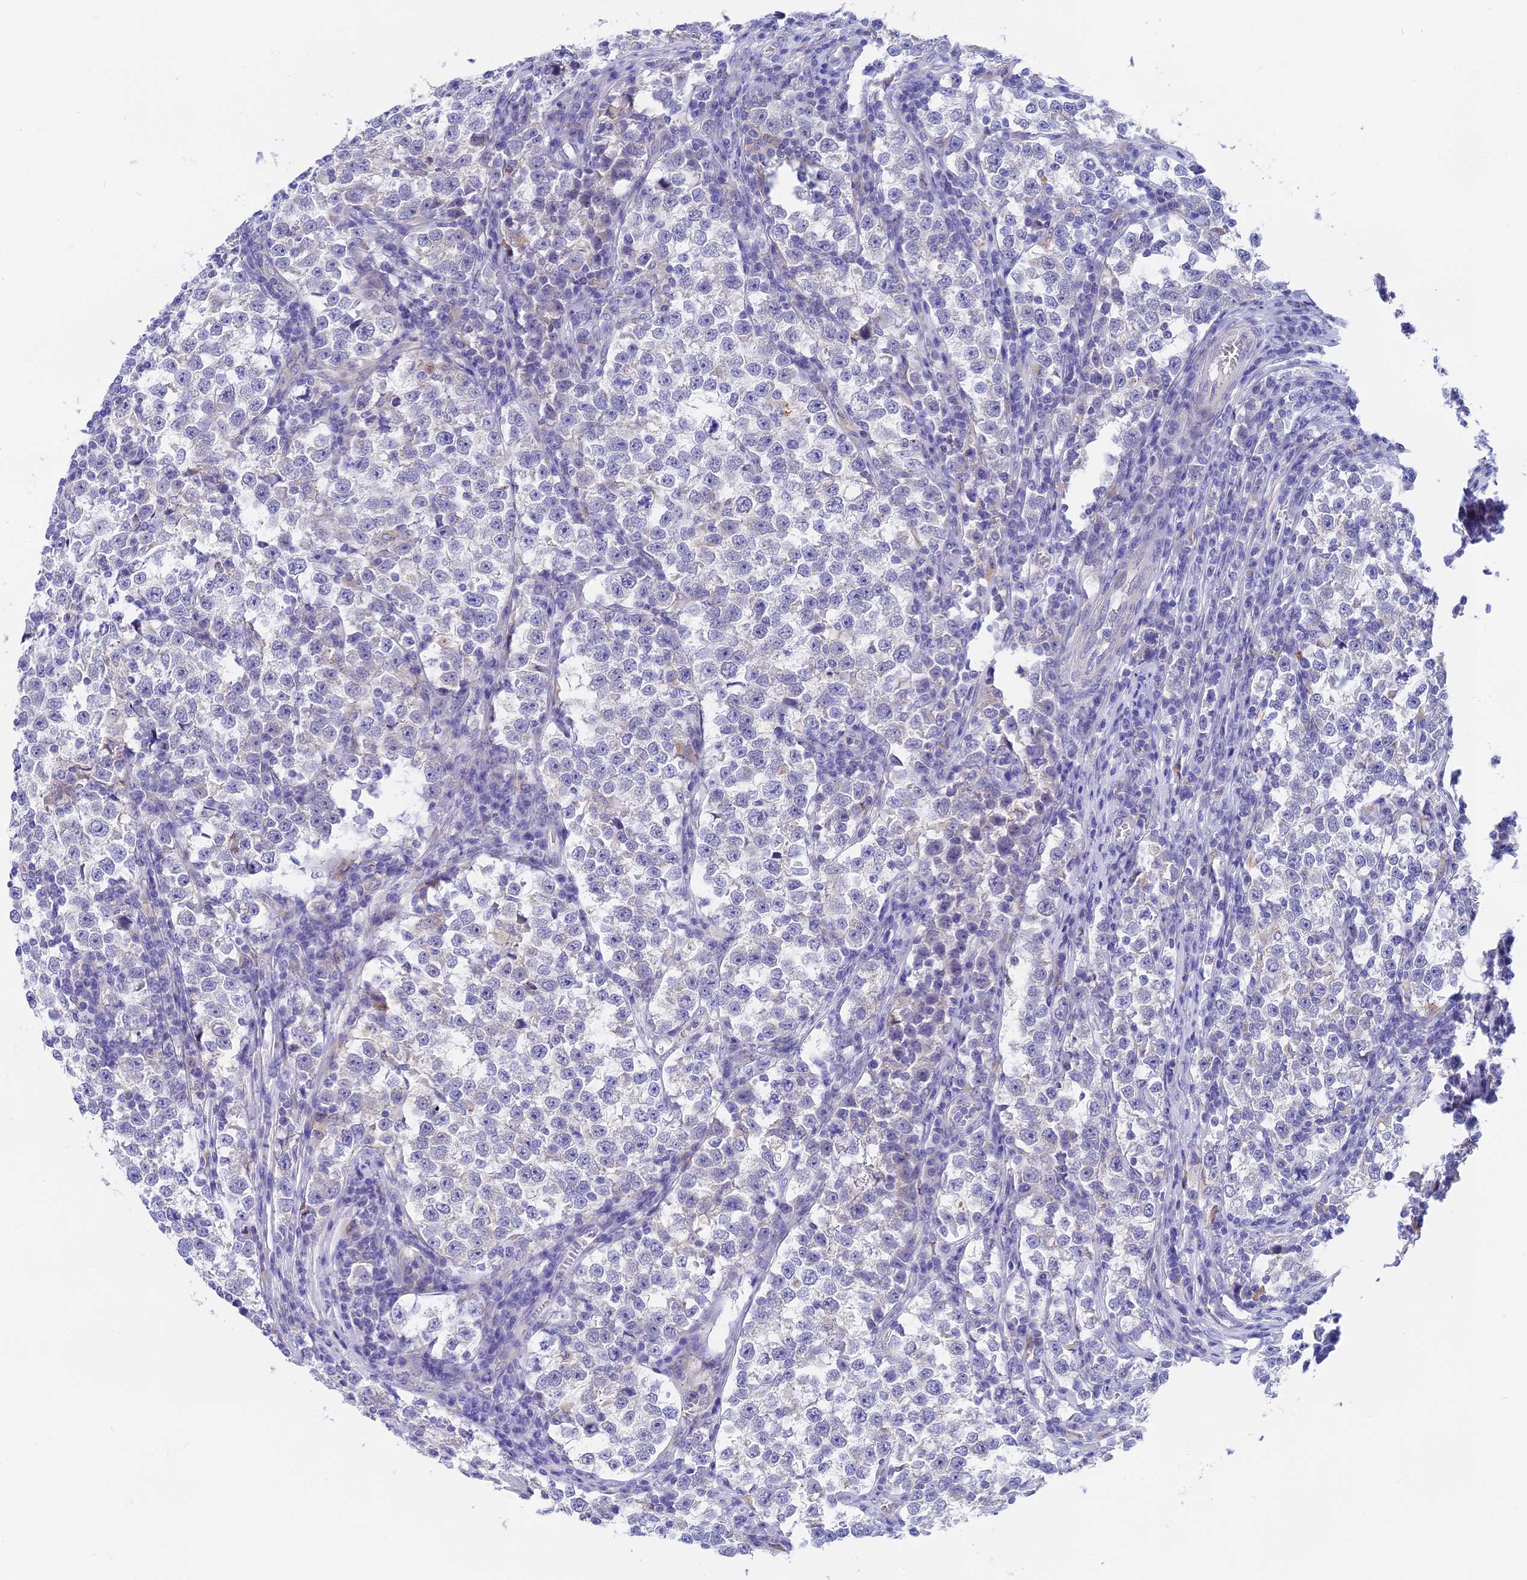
{"staining": {"intensity": "negative", "quantity": "none", "location": "none"}, "tissue": "testis cancer", "cell_type": "Tumor cells", "image_type": "cancer", "snomed": [{"axis": "morphology", "description": "Normal tissue, NOS"}, {"axis": "morphology", "description": "Seminoma, NOS"}, {"axis": "topography", "description": "Testis"}], "caption": "A micrograph of seminoma (testis) stained for a protein exhibits no brown staining in tumor cells.", "gene": "GLB1L", "patient": {"sex": "male", "age": 43}}